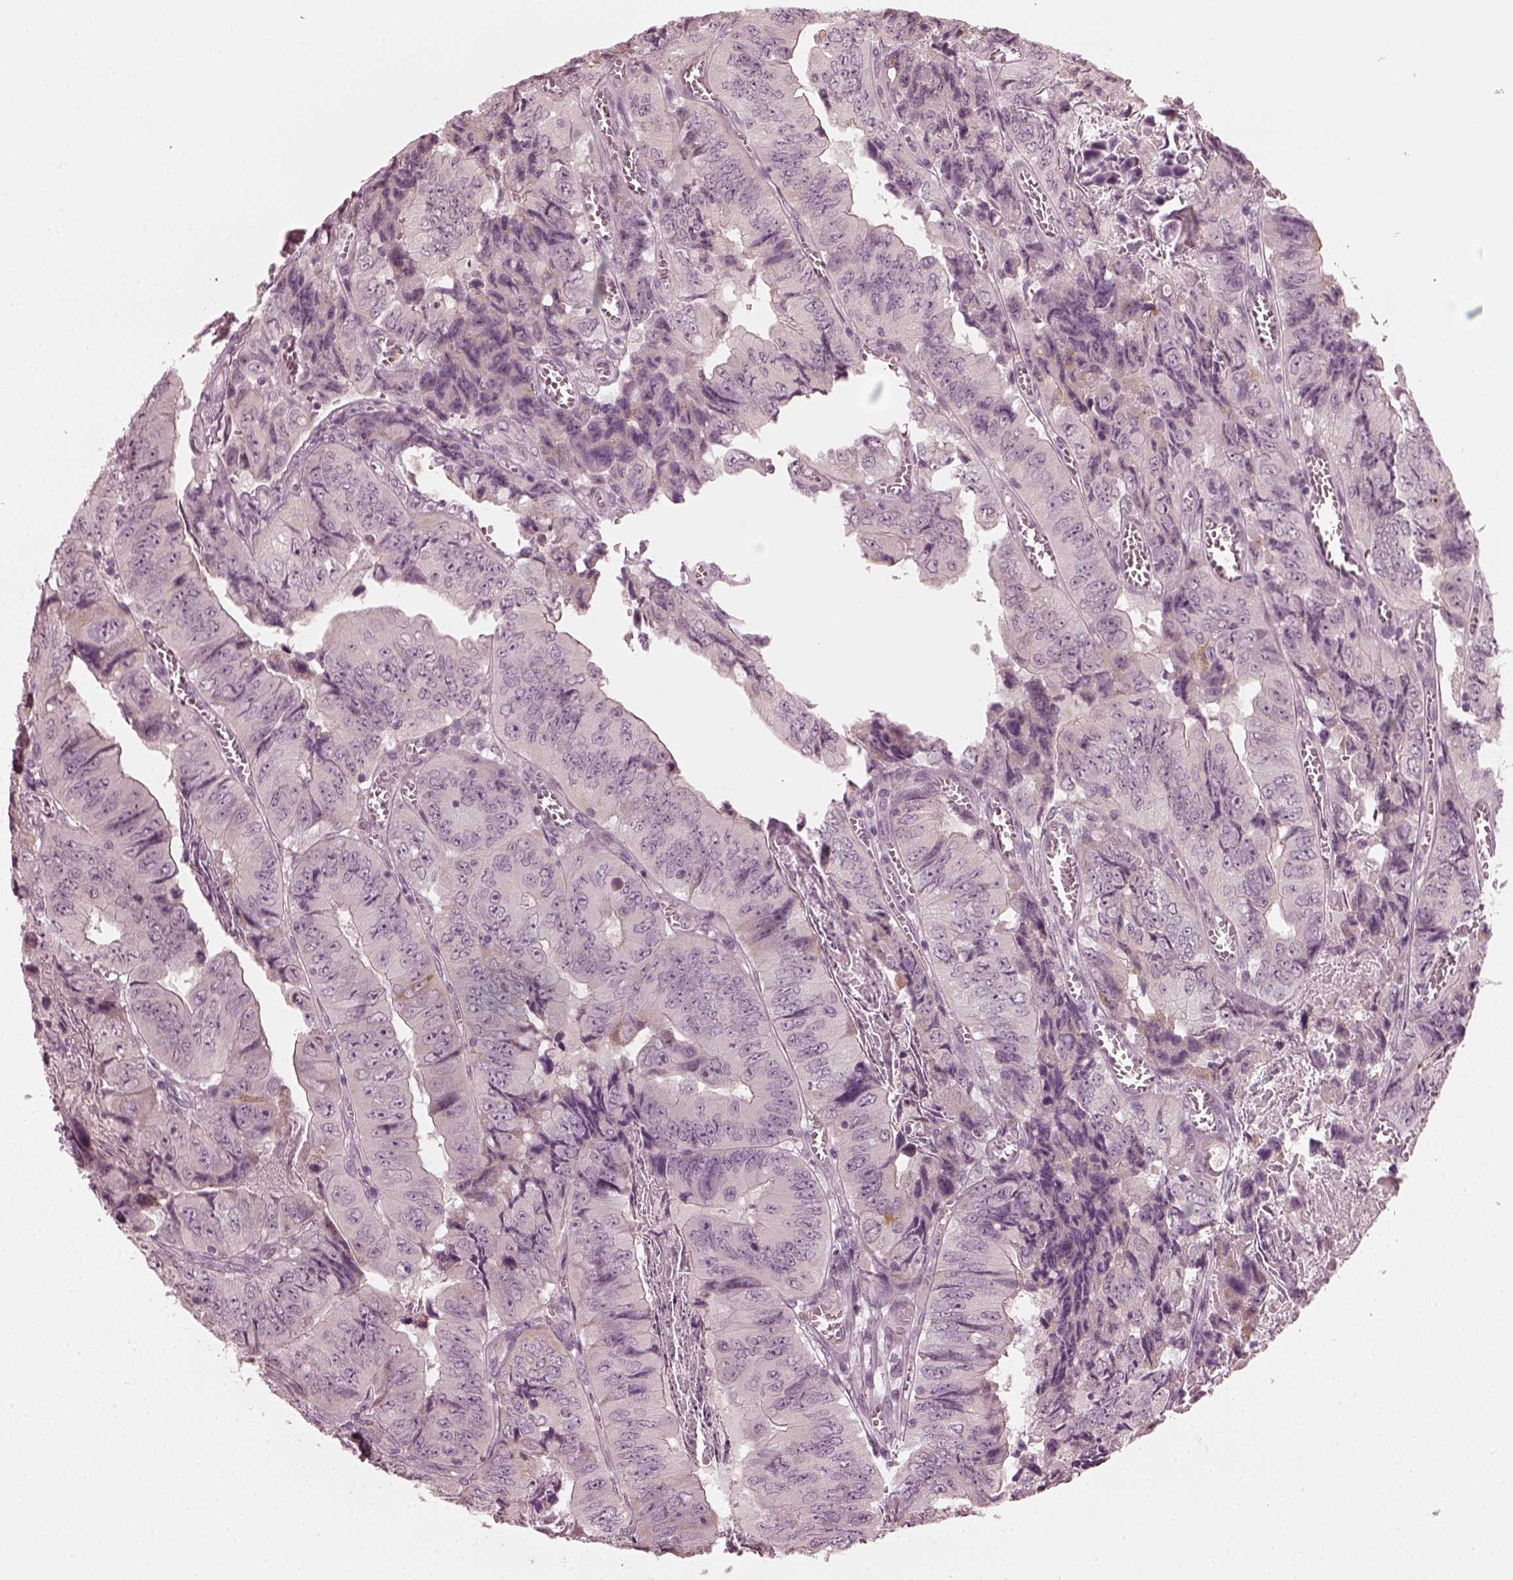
{"staining": {"intensity": "negative", "quantity": "none", "location": "none"}, "tissue": "colorectal cancer", "cell_type": "Tumor cells", "image_type": "cancer", "snomed": [{"axis": "morphology", "description": "Adenocarcinoma, NOS"}, {"axis": "topography", "description": "Colon"}], "caption": "An image of colorectal adenocarcinoma stained for a protein shows no brown staining in tumor cells.", "gene": "CCDC170", "patient": {"sex": "female", "age": 84}}